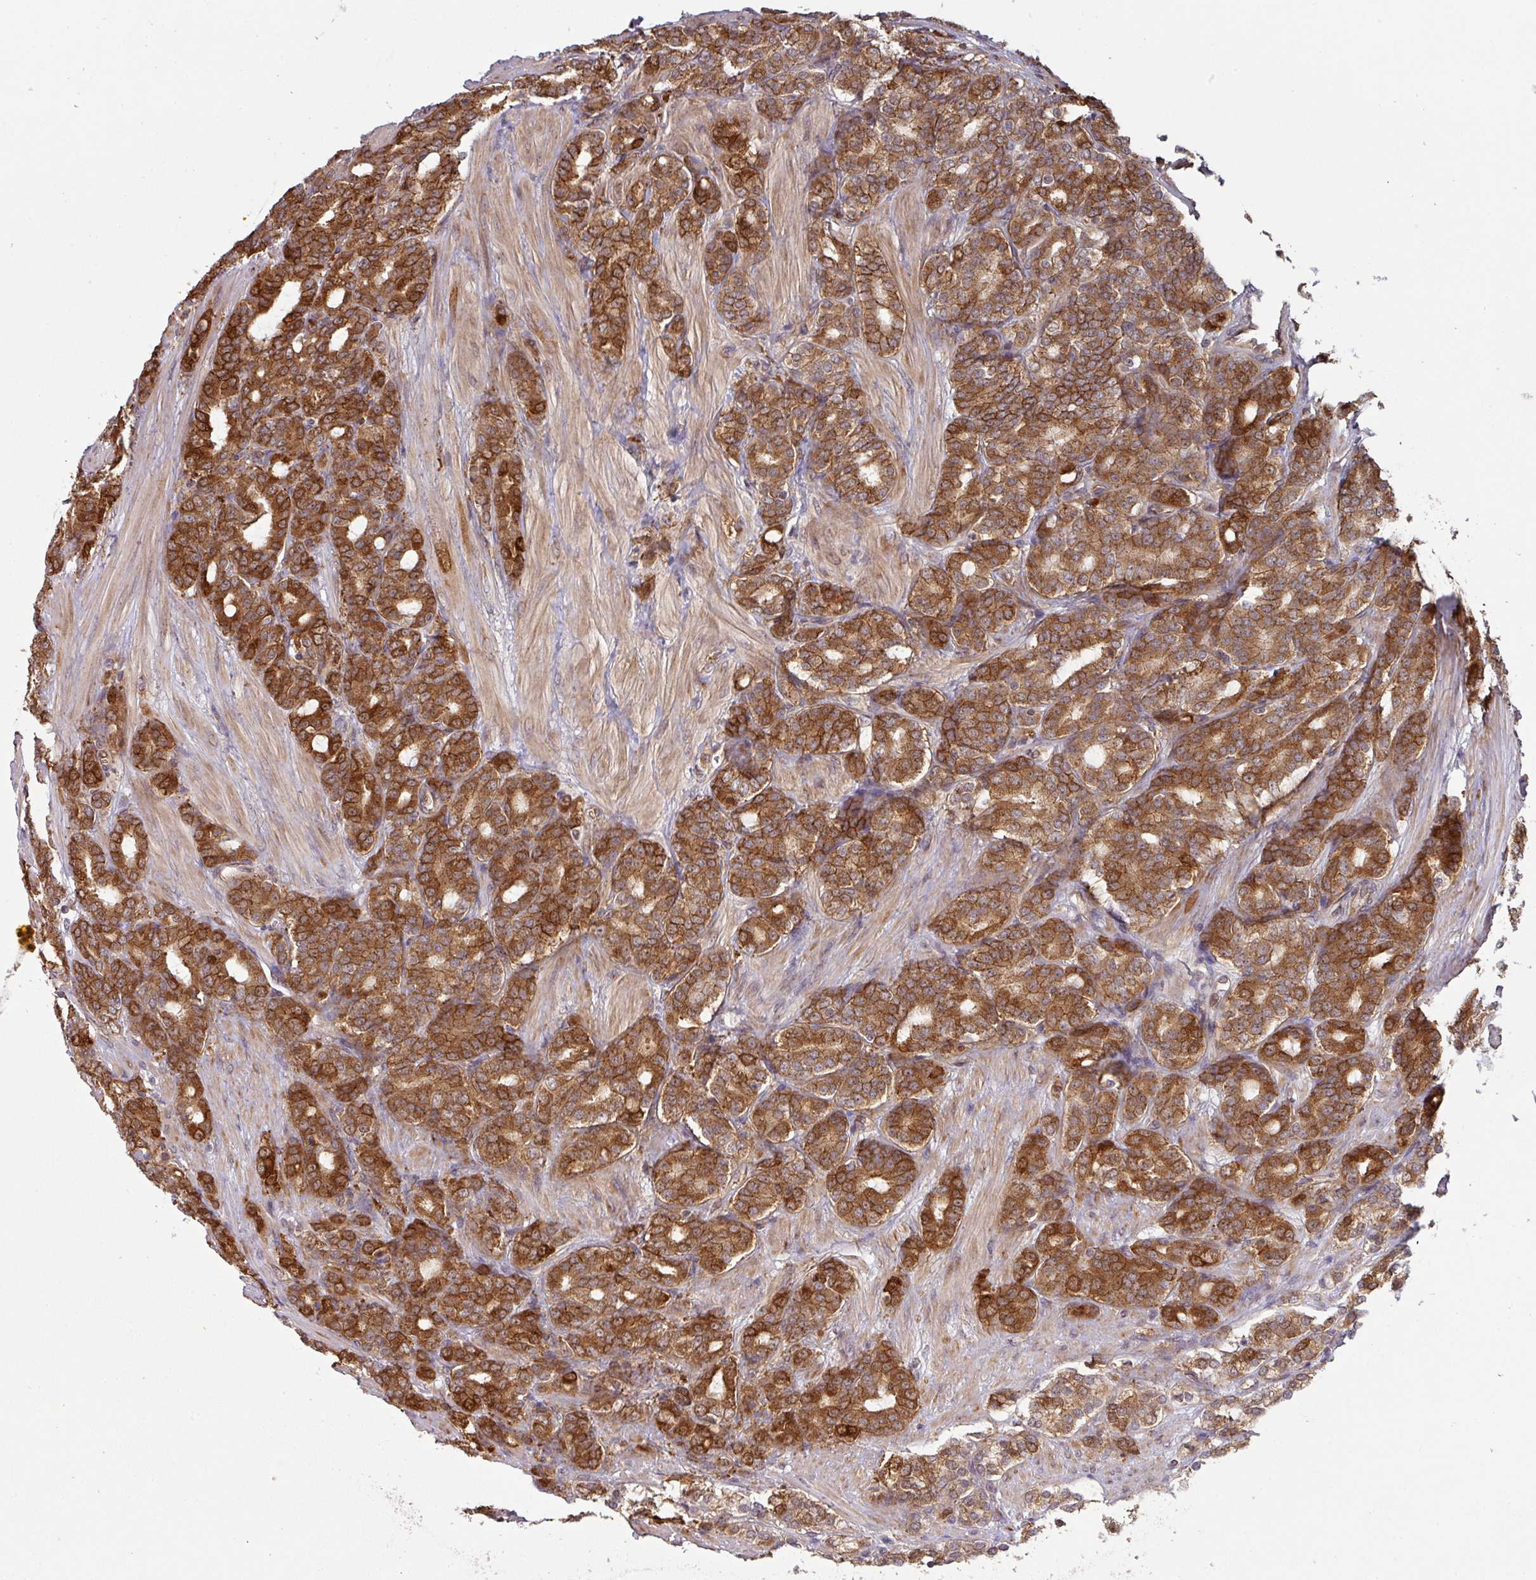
{"staining": {"intensity": "strong", "quantity": ">75%", "location": "cytoplasmic/membranous"}, "tissue": "prostate cancer", "cell_type": "Tumor cells", "image_type": "cancer", "snomed": [{"axis": "morphology", "description": "Adenocarcinoma, High grade"}, {"axis": "topography", "description": "Prostate"}], "caption": "Approximately >75% of tumor cells in prostate high-grade adenocarcinoma demonstrate strong cytoplasmic/membranous protein staining as visualized by brown immunohistochemical staining.", "gene": "CYFIP2", "patient": {"sex": "male", "age": 62}}